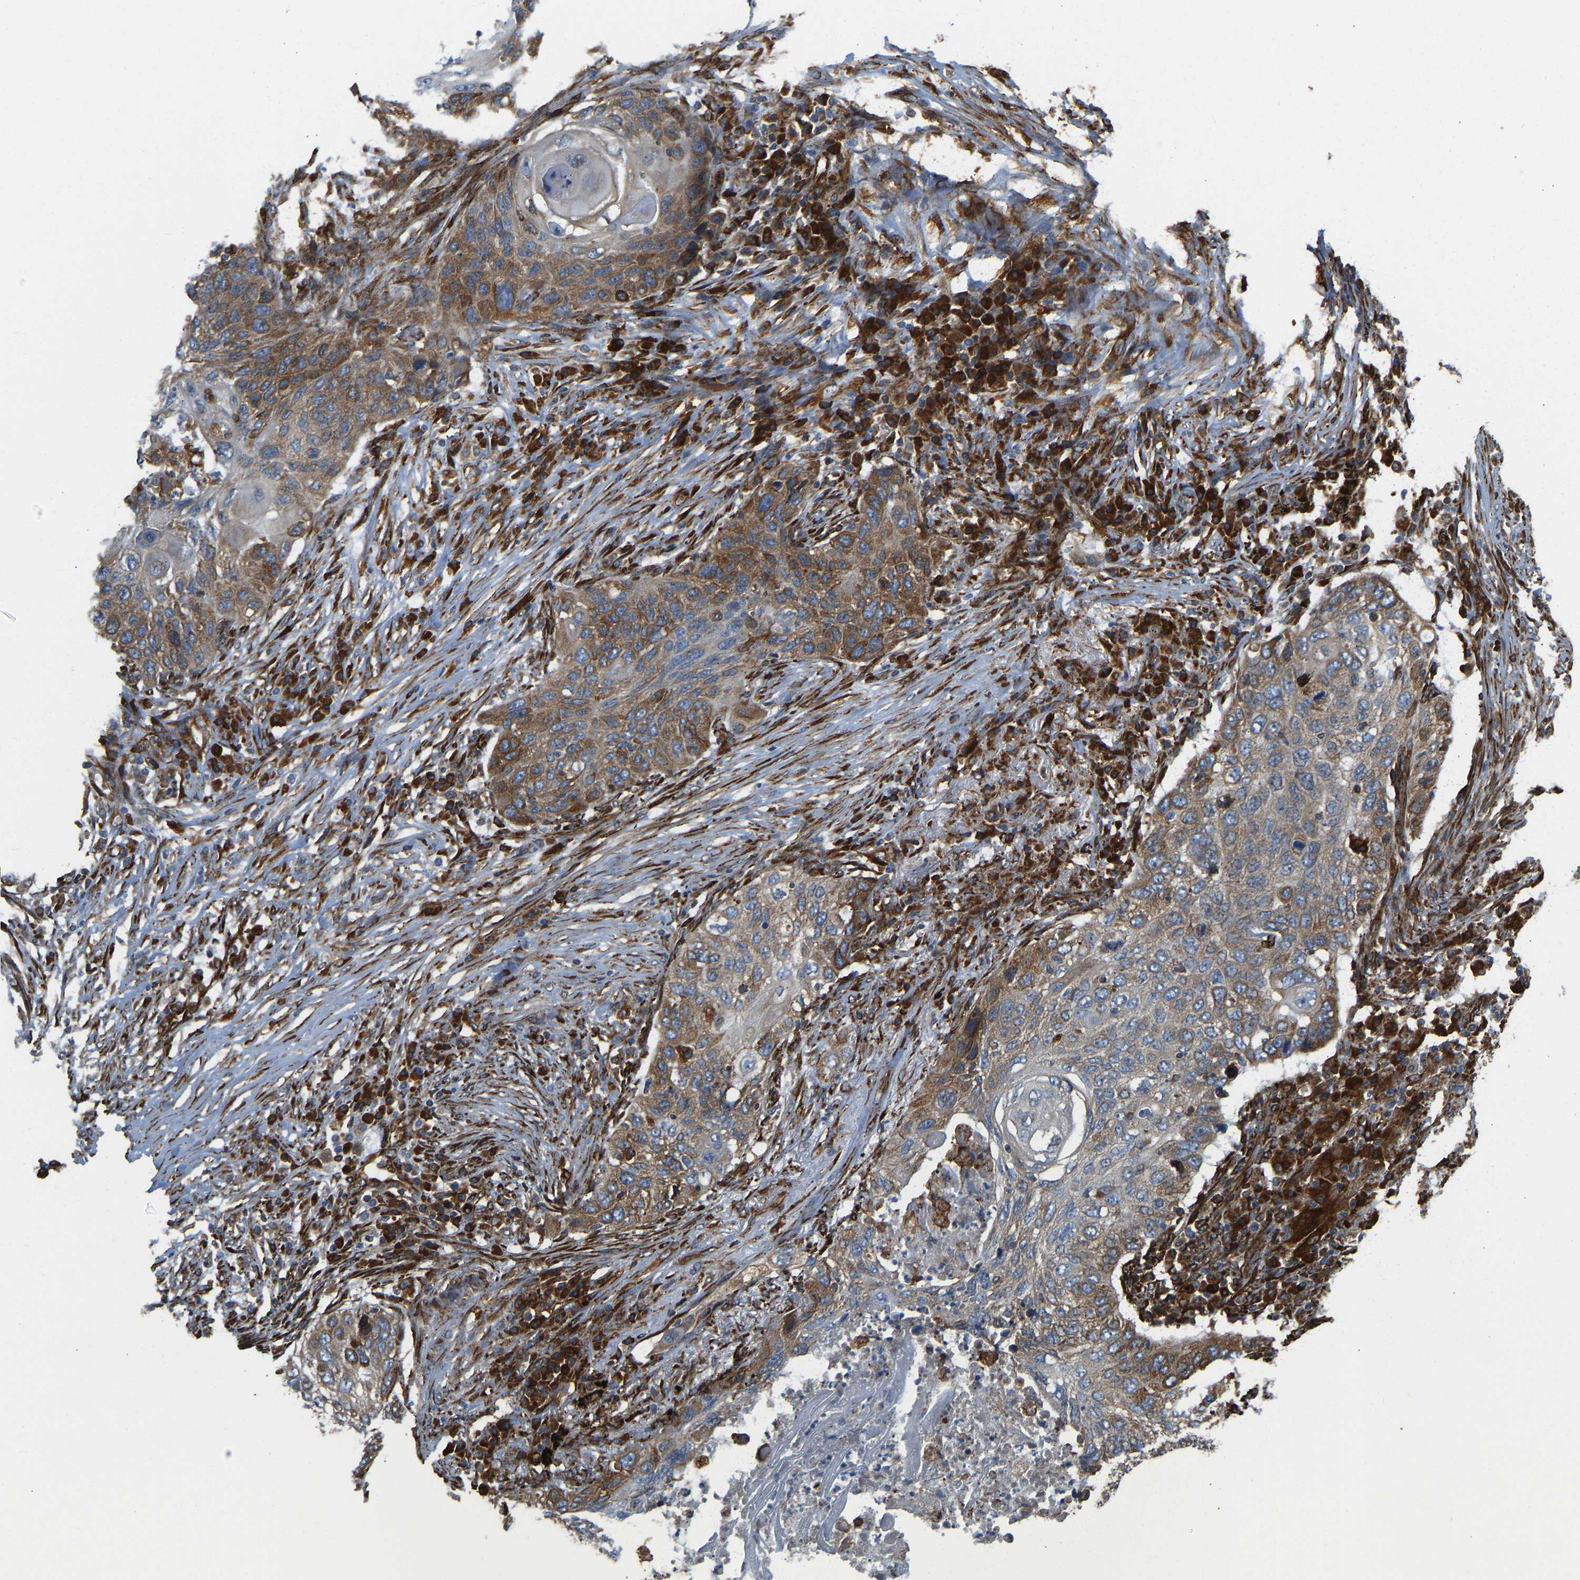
{"staining": {"intensity": "moderate", "quantity": ">75%", "location": "cytoplasmic/membranous"}, "tissue": "lung cancer", "cell_type": "Tumor cells", "image_type": "cancer", "snomed": [{"axis": "morphology", "description": "Squamous cell carcinoma, NOS"}, {"axis": "topography", "description": "Lung"}], "caption": "Moderate cytoplasmic/membranous staining is seen in approximately >75% of tumor cells in squamous cell carcinoma (lung). Using DAB (3,3'-diaminobenzidine) (brown) and hematoxylin (blue) stains, captured at high magnification using brightfield microscopy.", "gene": "BEX3", "patient": {"sex": "female", "age": 63}}